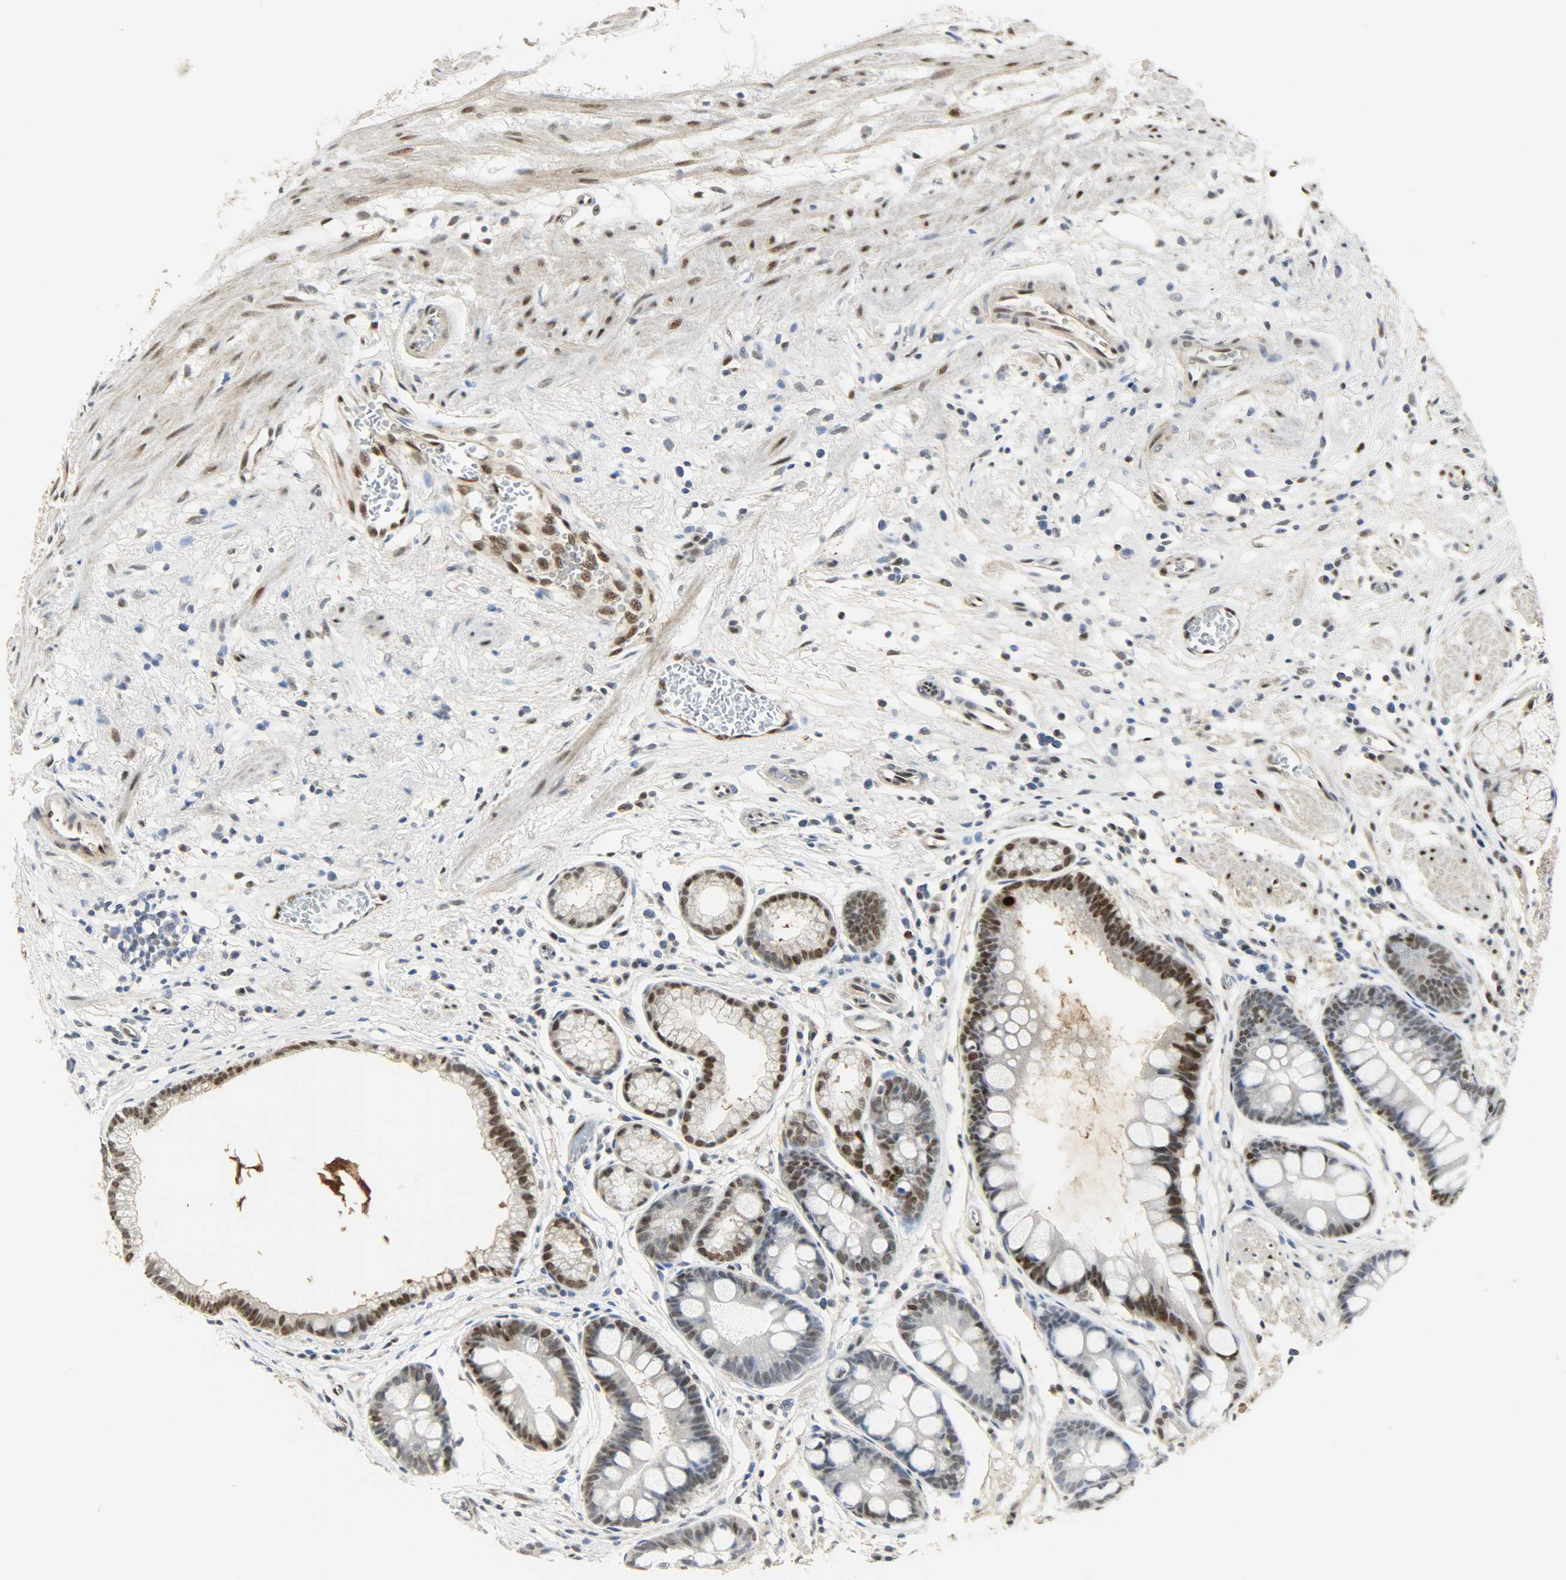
{"staining": {"intensity": "moderate", "quantity": "25%-75%", "location": "nuclear"}, "tissue": "stomach", "cell_type": "Glandular cells", "image_type": "normal", "snomed": [{"axis": "morphology", "description": "Normal tissue, NOS"}, {"axis": "morphology", "description": "Inflammation, NOS"}, {"axis": "topography", "description": "Stomach, lower"}], "caption": "Protein analysis of normal stomach demonstrates moderate nuclear staining in about 25%-75% of glandular cells.", "gene": "NPEPL1", "patient": {"sex": "male", "age": 59}}